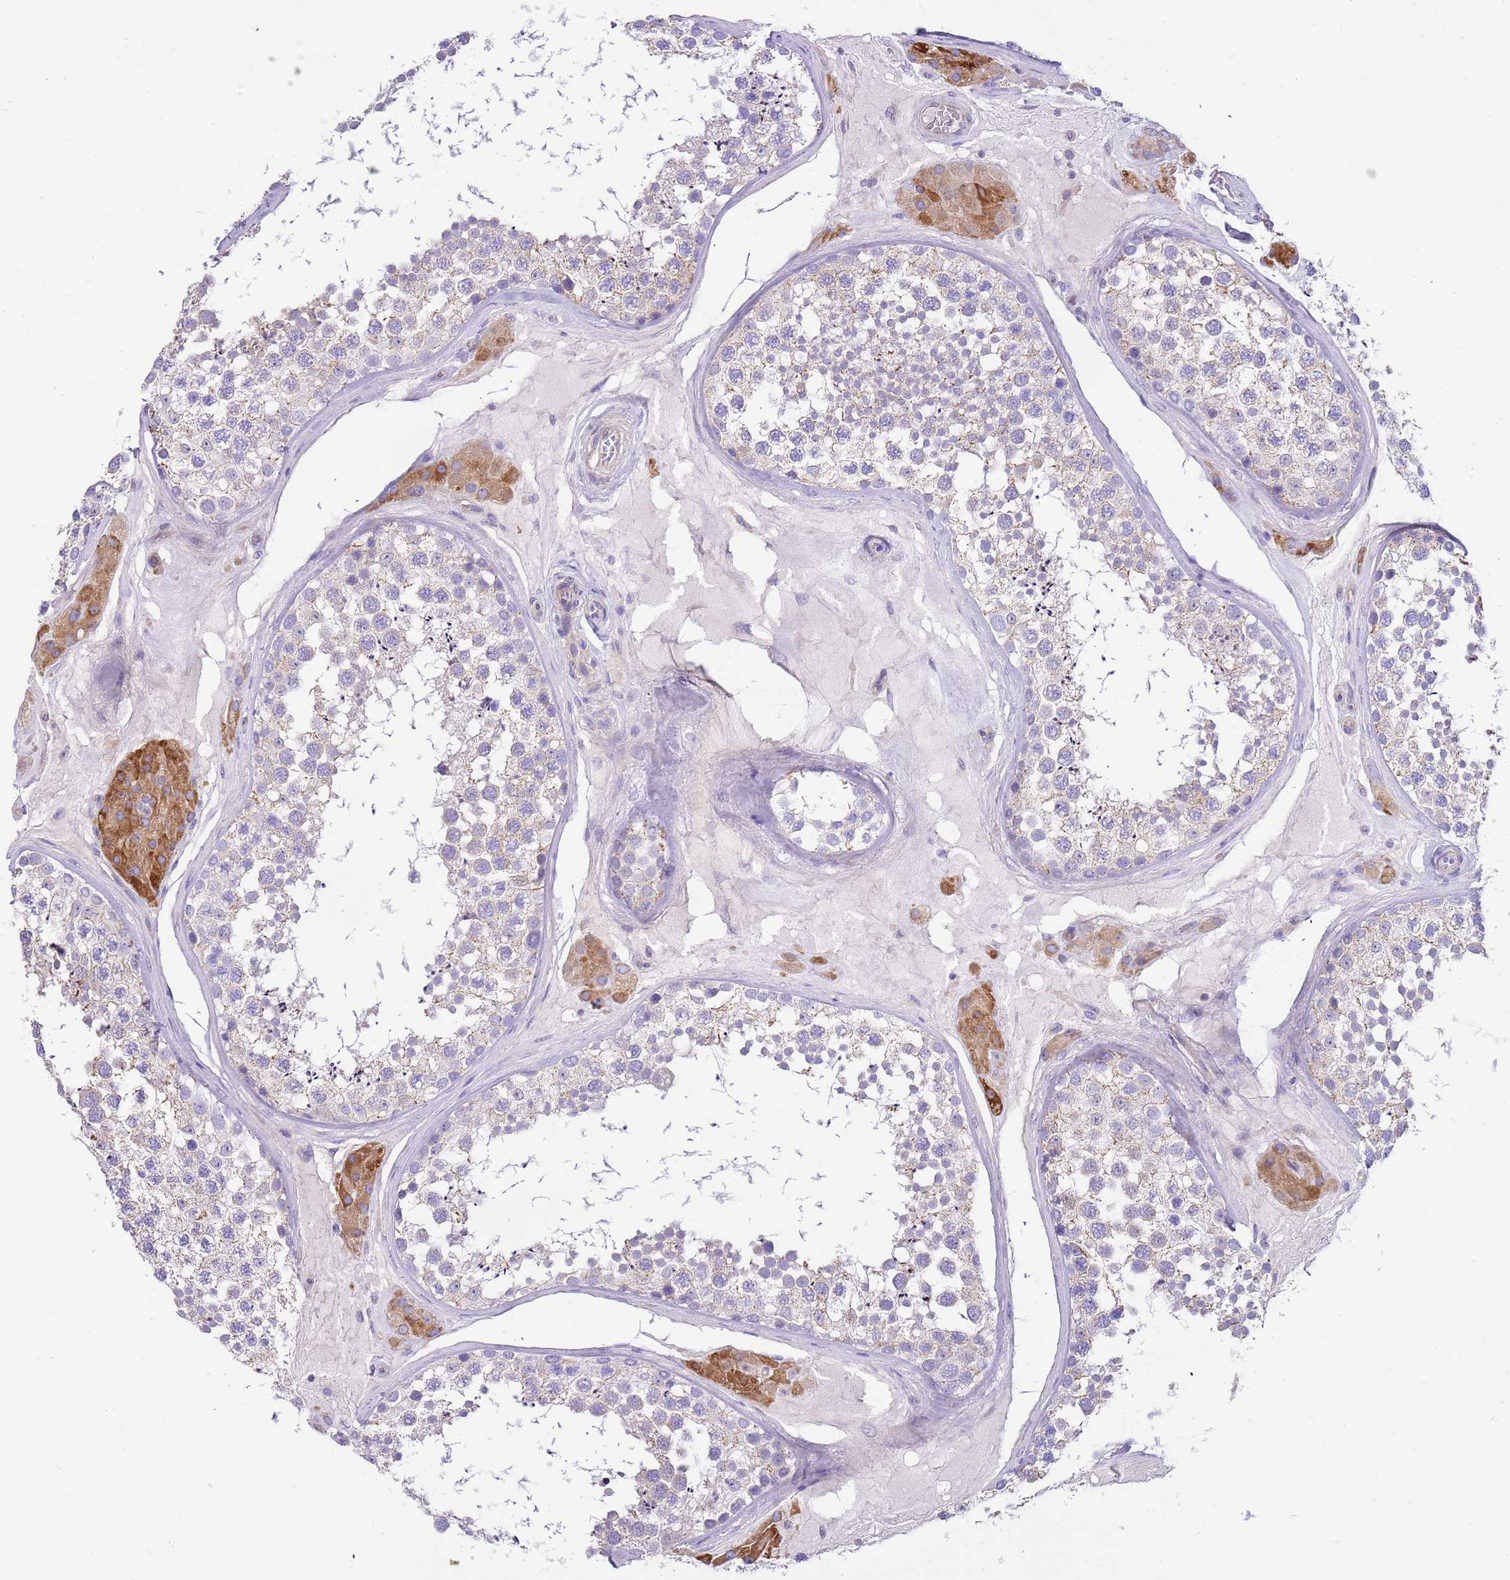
{"staining": {"intensity": "weak", "quantity": "<25%", "location": "cytoplasmic/membranous"}, "tissue": "testis", "cell_type": "Cells in seminiferous ducts", "image_type": "normal", "snomed": [{"axis": "morphology", "description": "Normal tissue, NOS"}, {"axis": "topography", "description": "Testis"}], "caption": "Immunohistochemistry histopathology image of normal human testis stained for a protein (brown), which exhibits no positivity in cells in seminiferous ducts.", "gene": "SERINC3", "patient": {"sex": "male", "age": 46}}